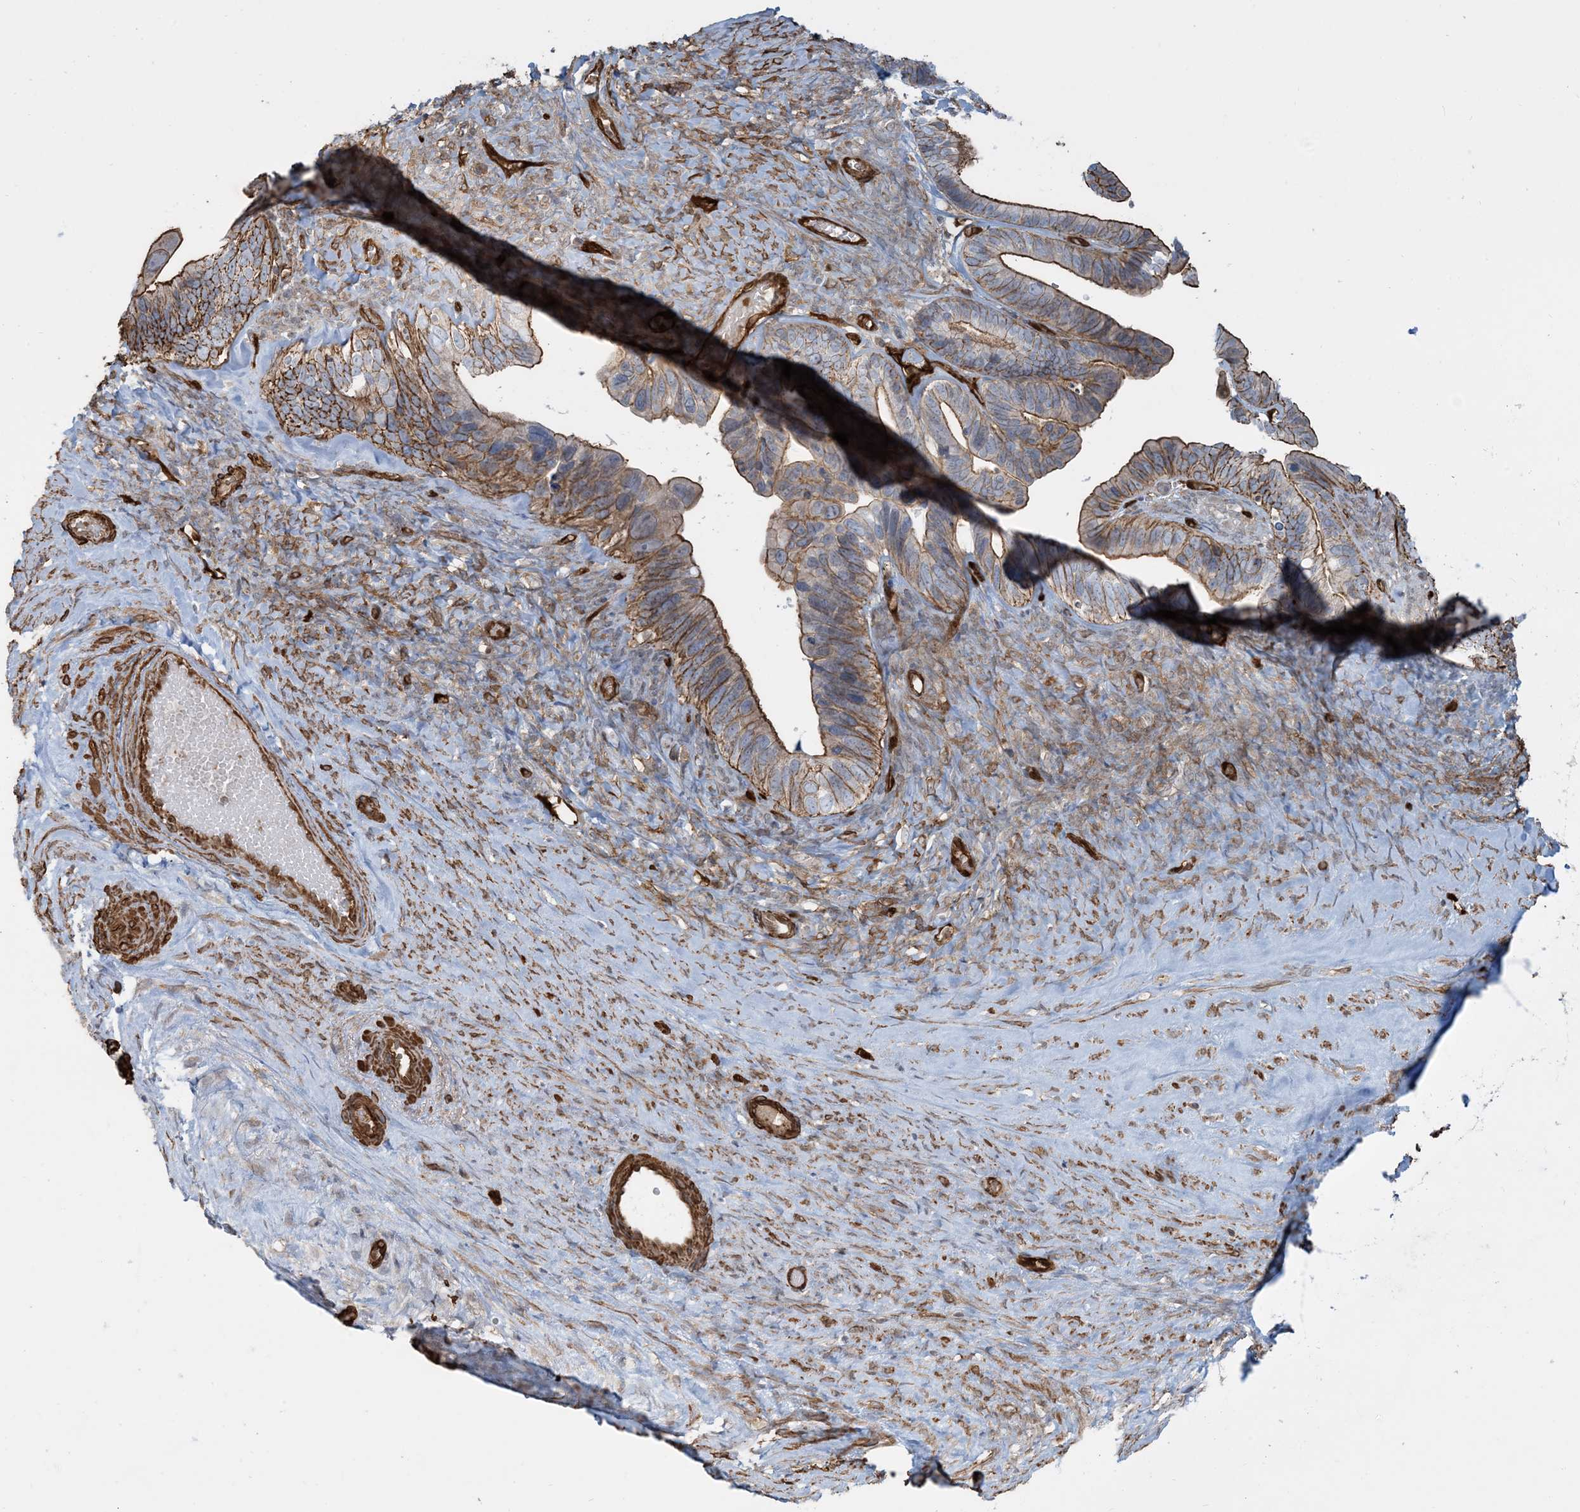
{"staining": {"intensity": "strong", "quantity": "25%-75%", "location": "cytoplasmic/membranous"}, "tissue": "ovarian cancer", "cell_type": "Tumor cells", "image_type": "cancer", "snomed": [{"axis": "morphology", "description": "Cystadenocarcinoma, serous, NOS"}, {"axis": "topography", "description": "Ovary"}], "caption": "Protein expression analysis of human serous cystadenocarcinoma (ovarian) reveals strong cytoplasmic/membranous expression in about 25%-75% of tumor cells.", "gene": "PPM1F", "patient": {"sex": "female", "age": 56}}